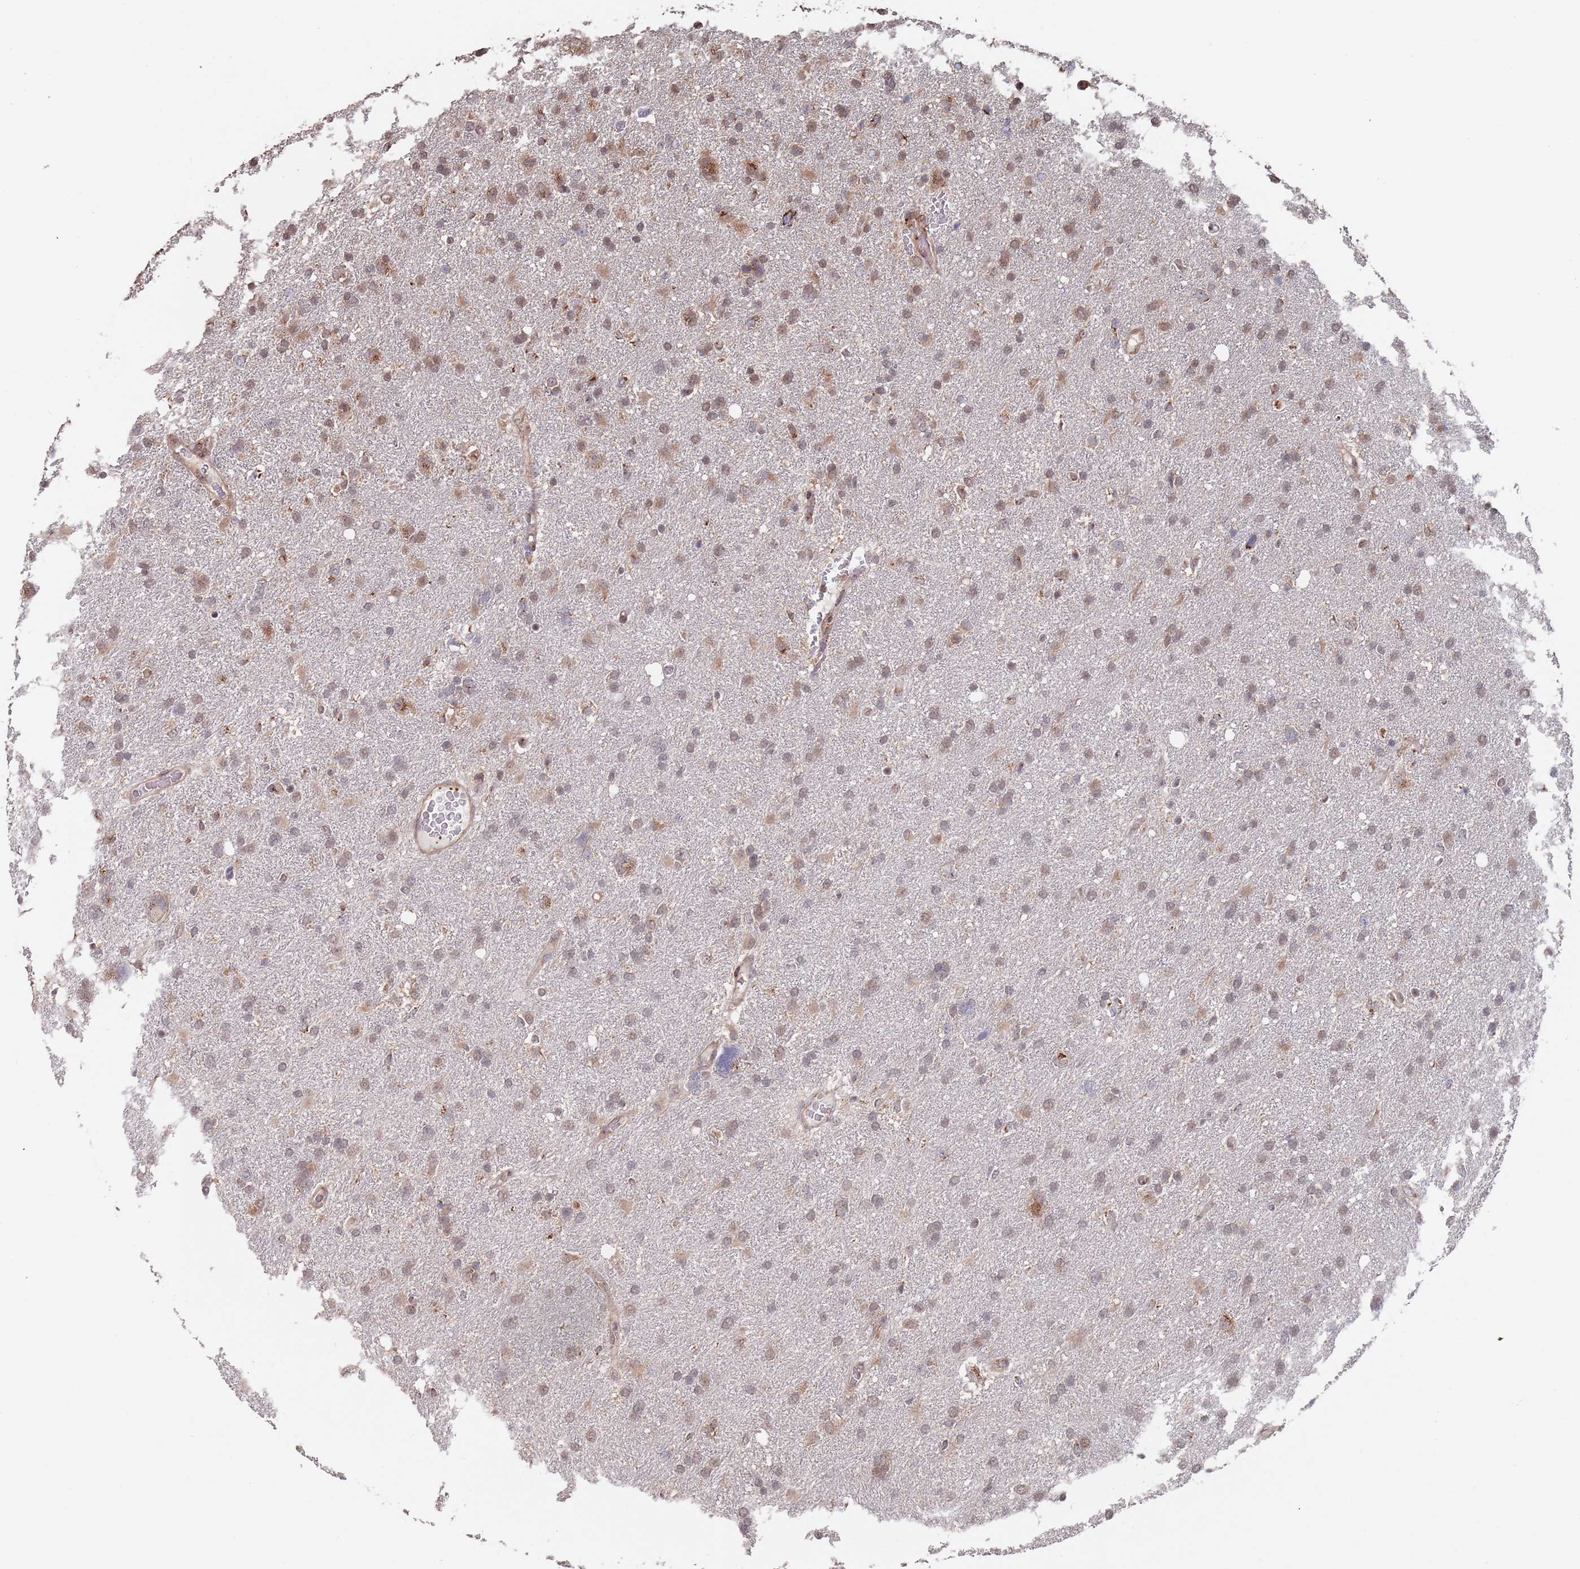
{"staining": {"intensity": "weak", "quantity": ">75%", "location": "cytoplasmic/membranous,nuclear"}, "tissue": "glioma", "cell_type": "Tumor cells", "image_type": "cancer", "snomed": [{"axis": "morphology", "description": "Glioma, malignant, High grade"}, {"axis": "topography", "description": "Brain"}], "caption": "Immunohistochemical staining of glioma exhibits low levels of weak cytoplasmic/membranous and nuclear staining in about >75% of tumor cells.", "gene": "UNC45A", "patient": {"sex": "male", "age": 61}}